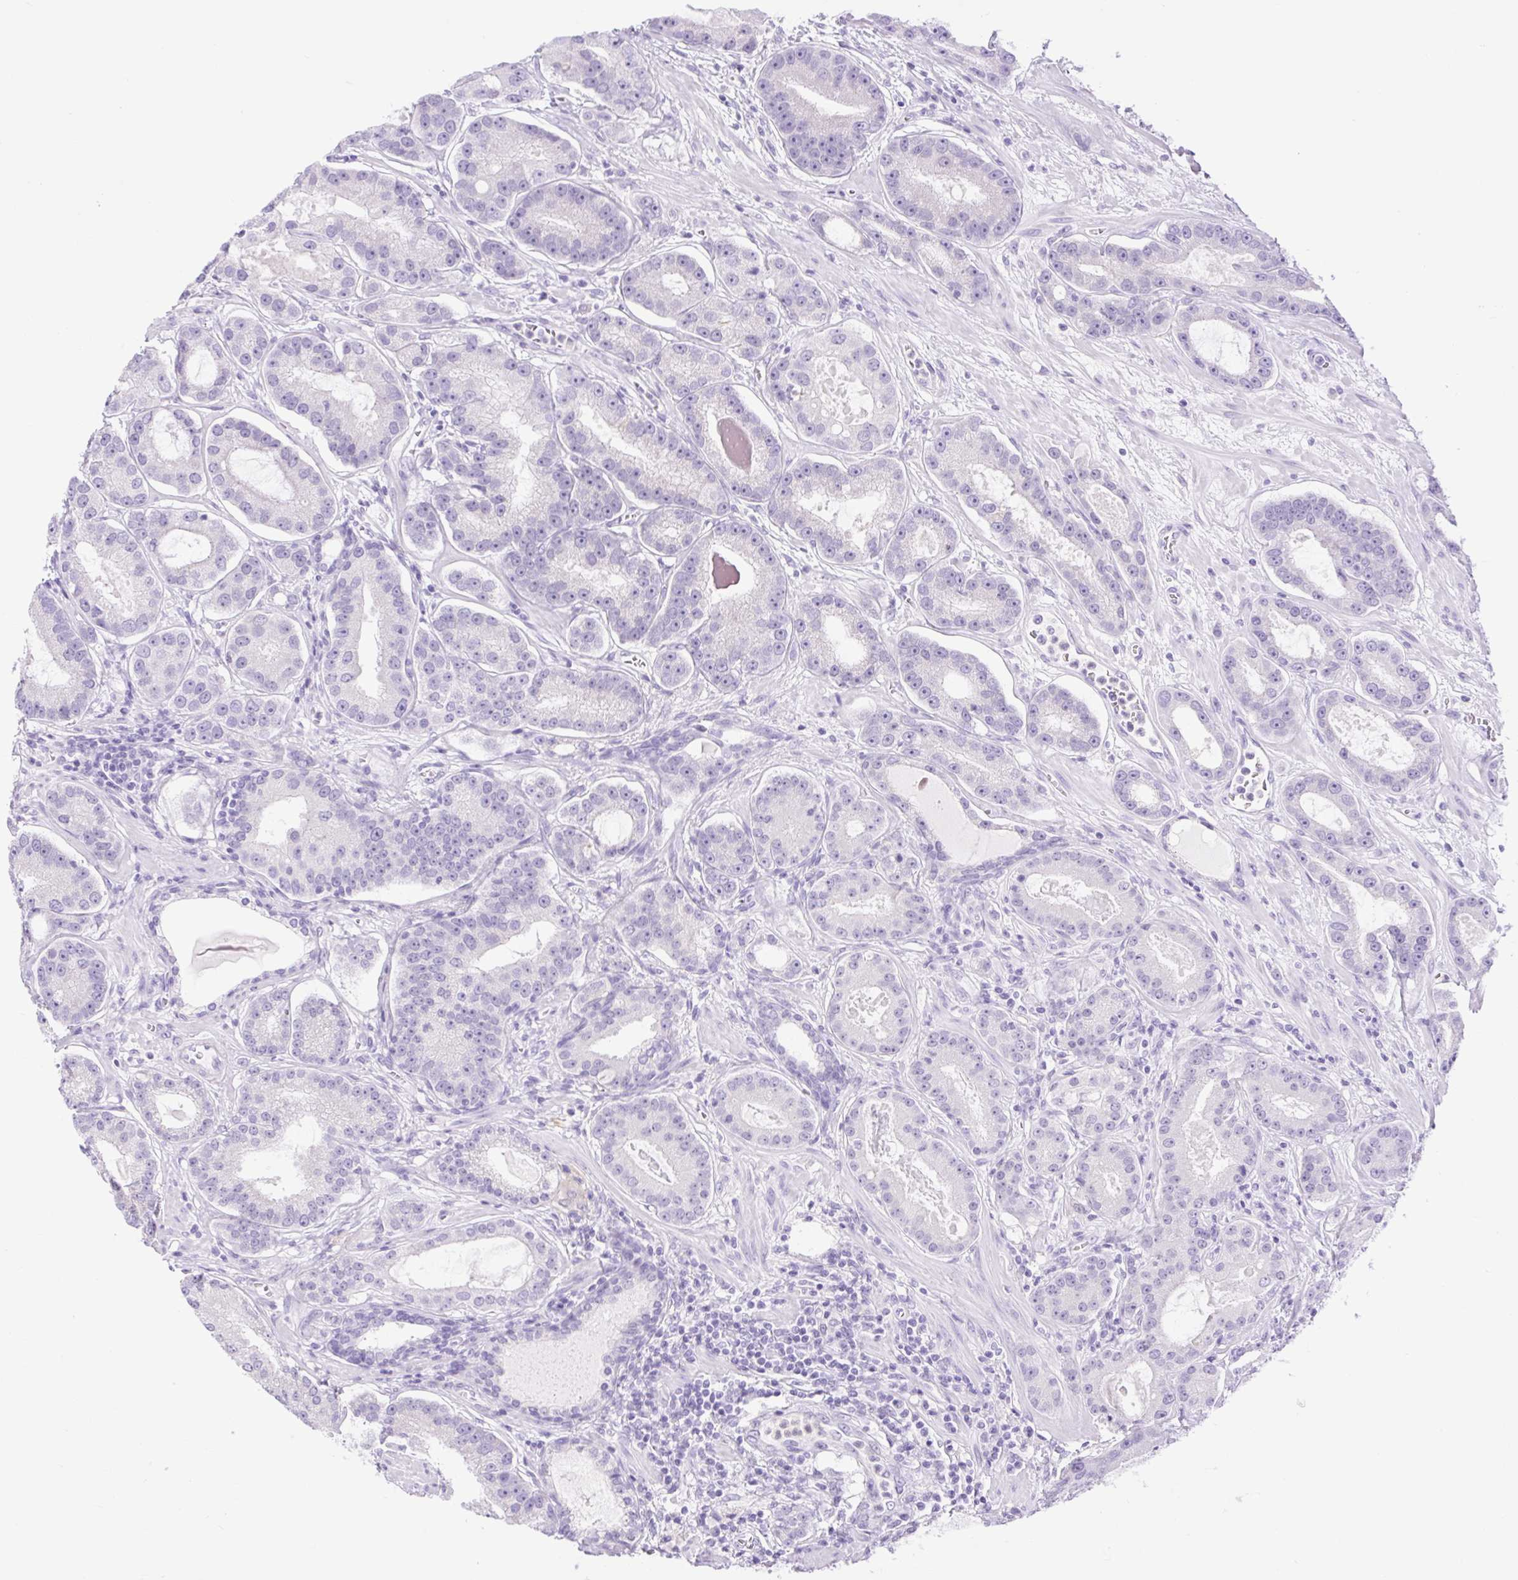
{"staining": {"intensity": "negative", "quantity": "none", "location": "none"}, "tissue": "prostate cancer", "cell_type": "Tumor cells", "image_type": "cancer", "snomed": [{"axis": "morphology", "description": "Adenocarcinoma, High grade"}, {"axis": "topography", "description": "Prostate"}], "caption": "Protein analysis of prostate cancer demonstrates no significant expression in tumor cells.", "gene": "SLC25A40", "patient": {"sex": "male", "age": 65}}